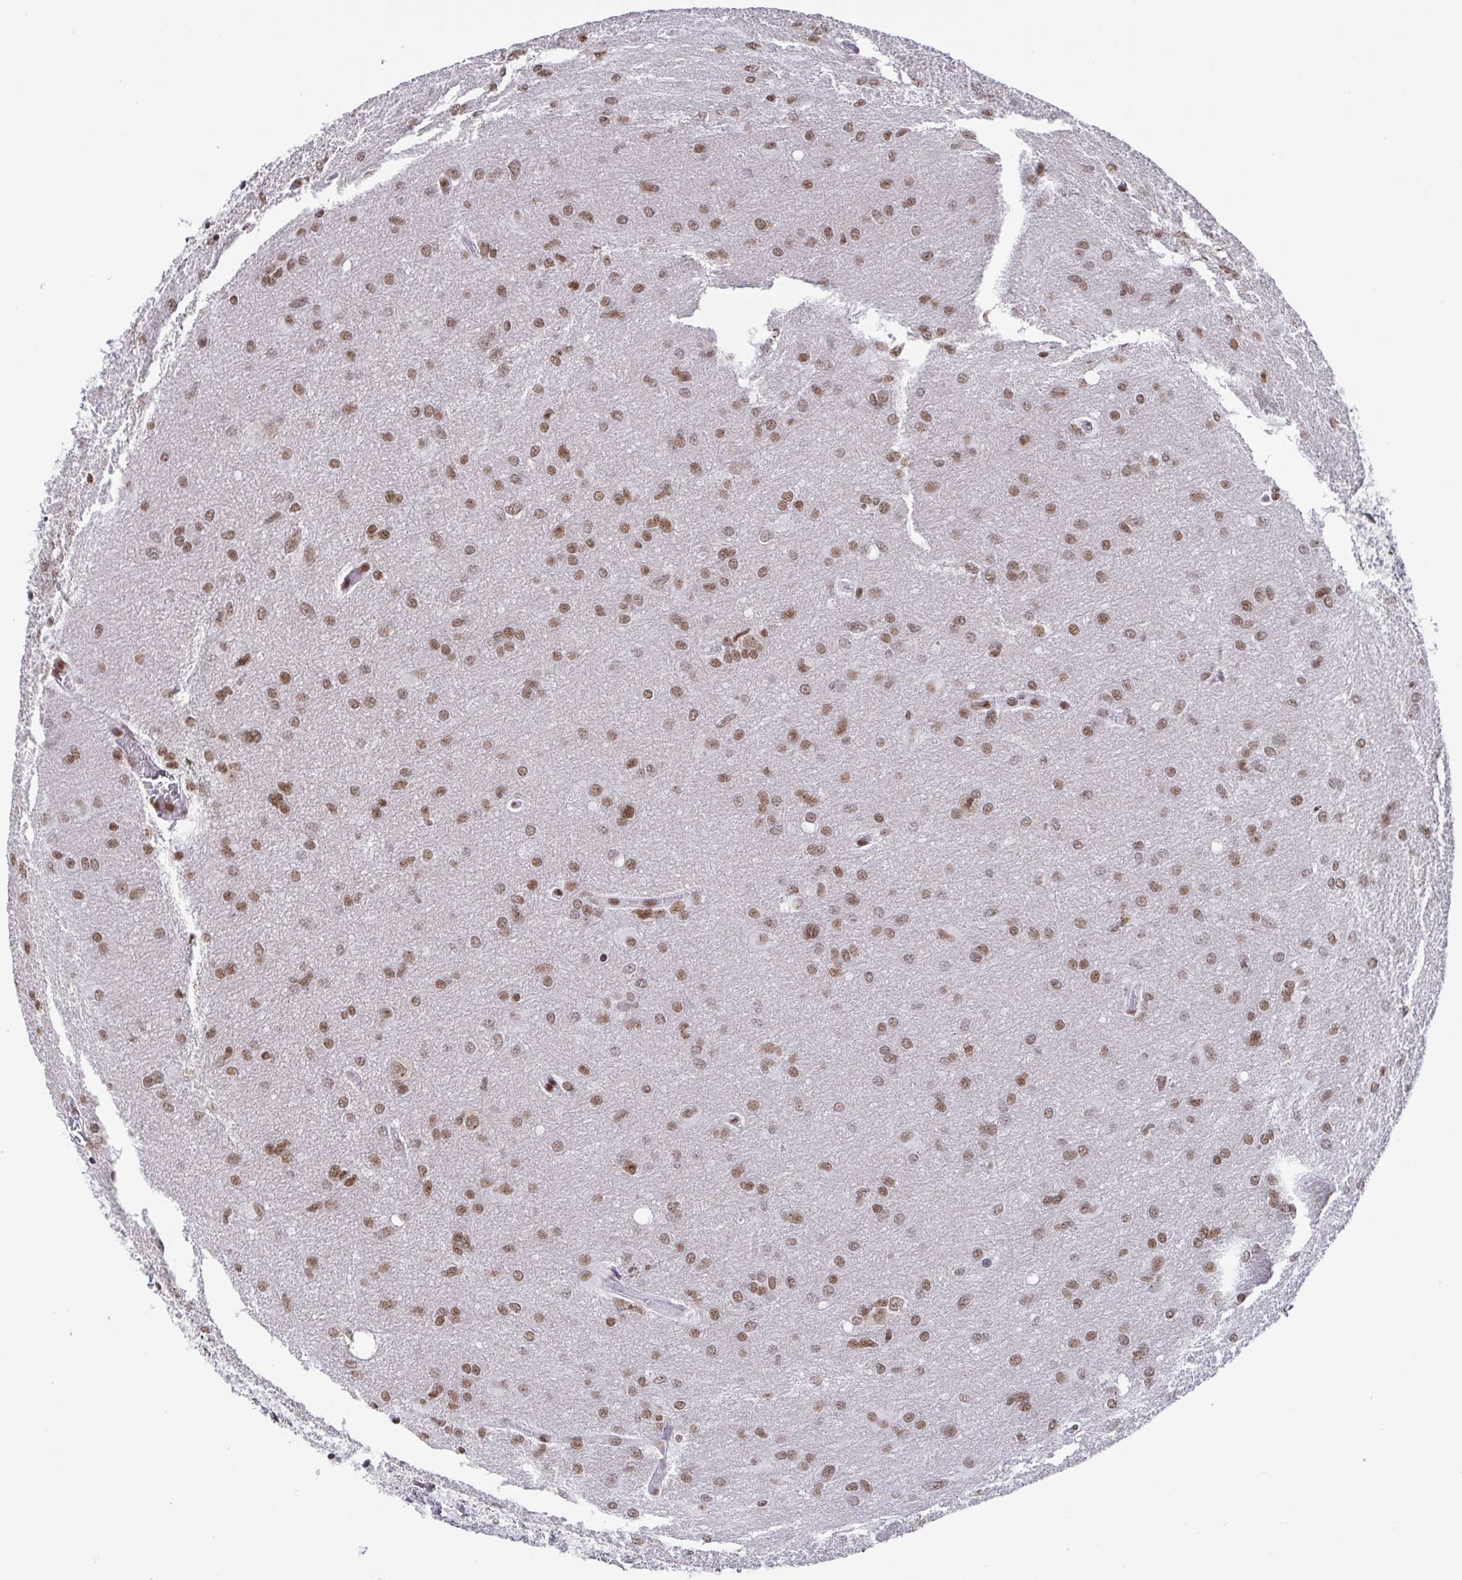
{"staining": {"intensity": "moderate", "quantity": ">75%", "location": "nuclear"}, "tissue": "glioma", "cell_type": "Tumor cells", "image_type": "cancer", "snomed": [{"axis": "morphology", "description": "Glioma, malignant, High grade"}, {"axis": "topography", "description": "Brain"}], "caption": "DAB (3,3'-diaminobenzidine) immunohistochemical staining of human glioma reveals moderate nuclear protein positivity in approximately >75% of tumor cells.", "gene": "CTCF", "patient": {"sex": "male", "age": 53}}